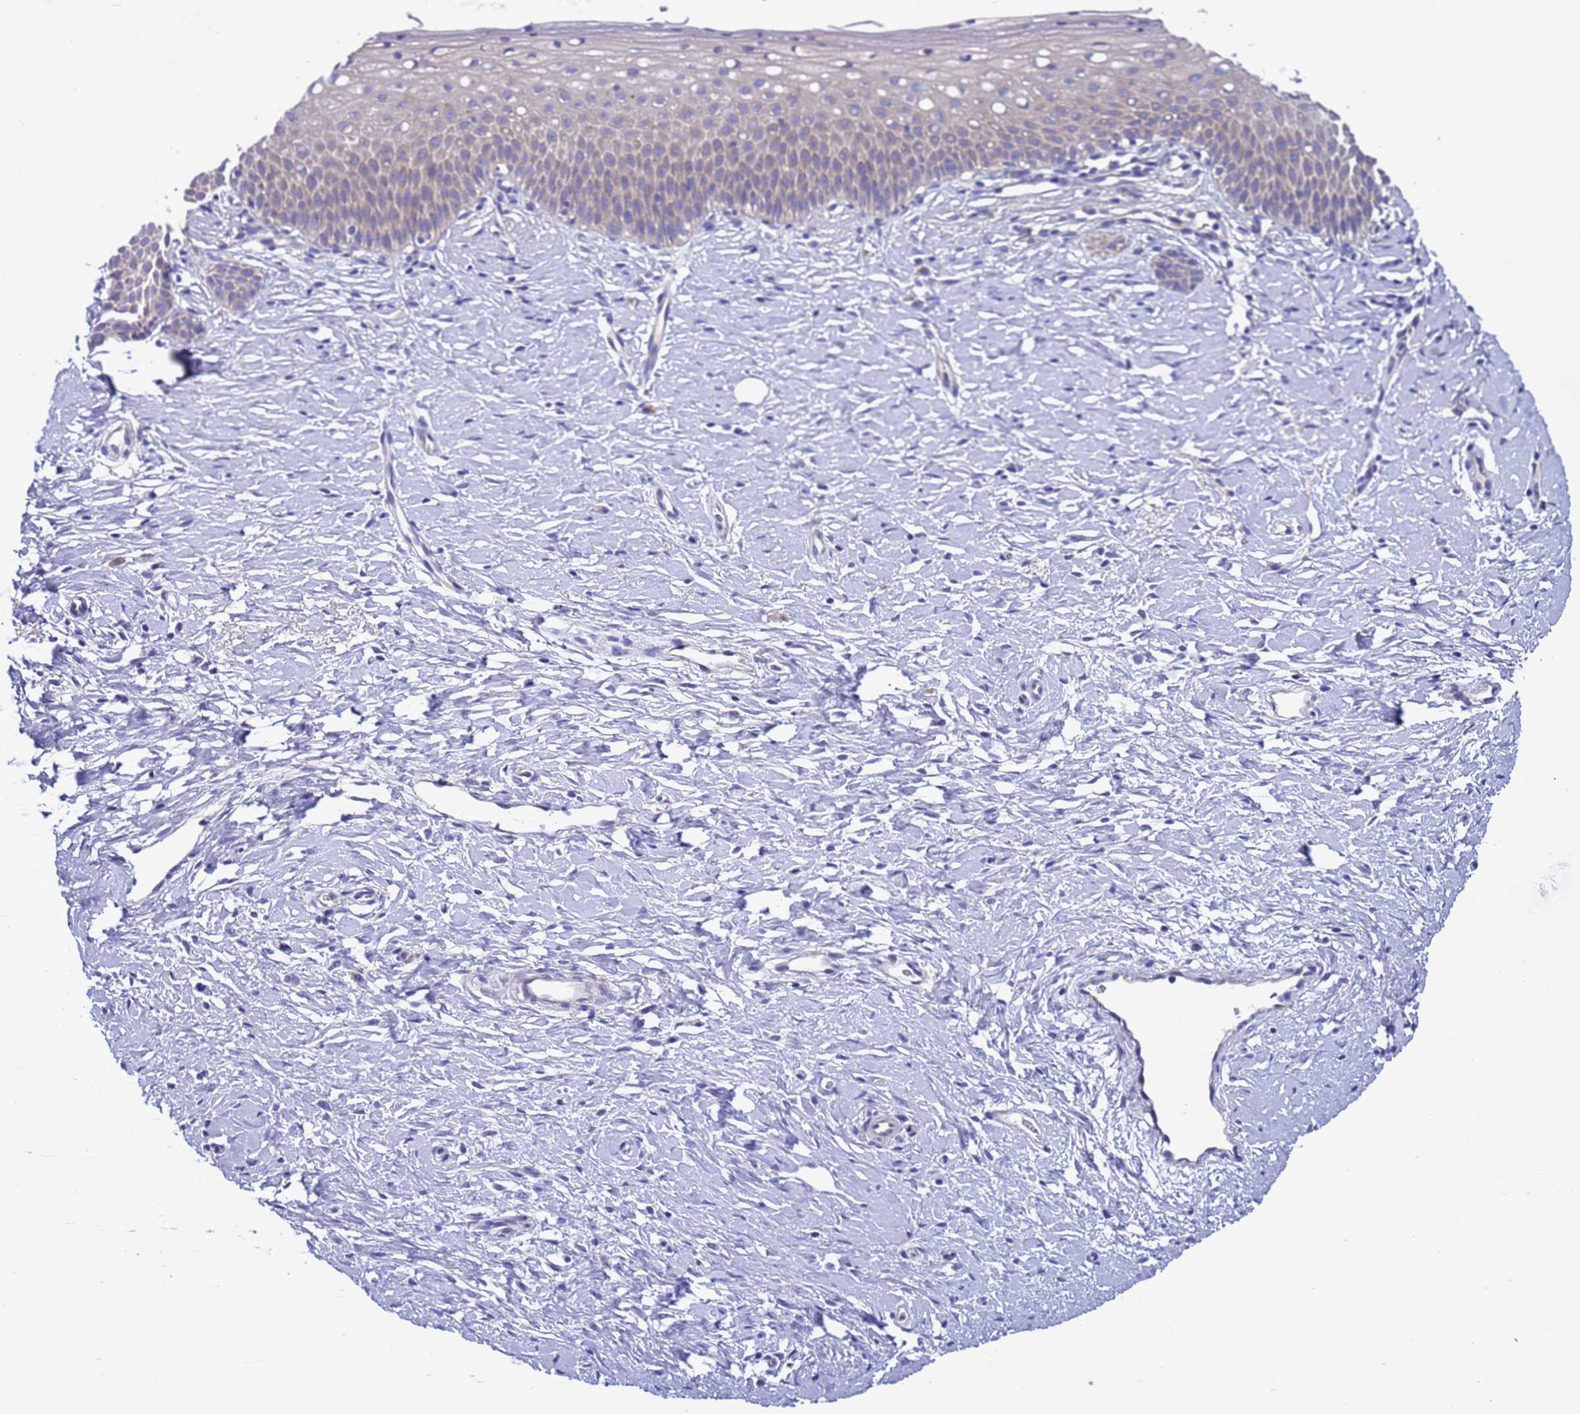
{"staining": {"intensity": "weak", "quantity": "25%-75%", "location": "cytoplasmic/membranous"}, "tissue": "cervix", "cell_type": "Glandular cells", "image_type": "normal", "snomed": [{"axis": "morphology", "description": "Normal tissue, NOS"}, {"axis": "topography", "description": "Cervix"}], "caption": "Protein analysis of benign cervix demonstrates weak cytoplasmic/membranous positivity in about 25%-75% of glandular cells.", "gene": "RC3H2", "patient": {"sex": "female", "age": 36}}